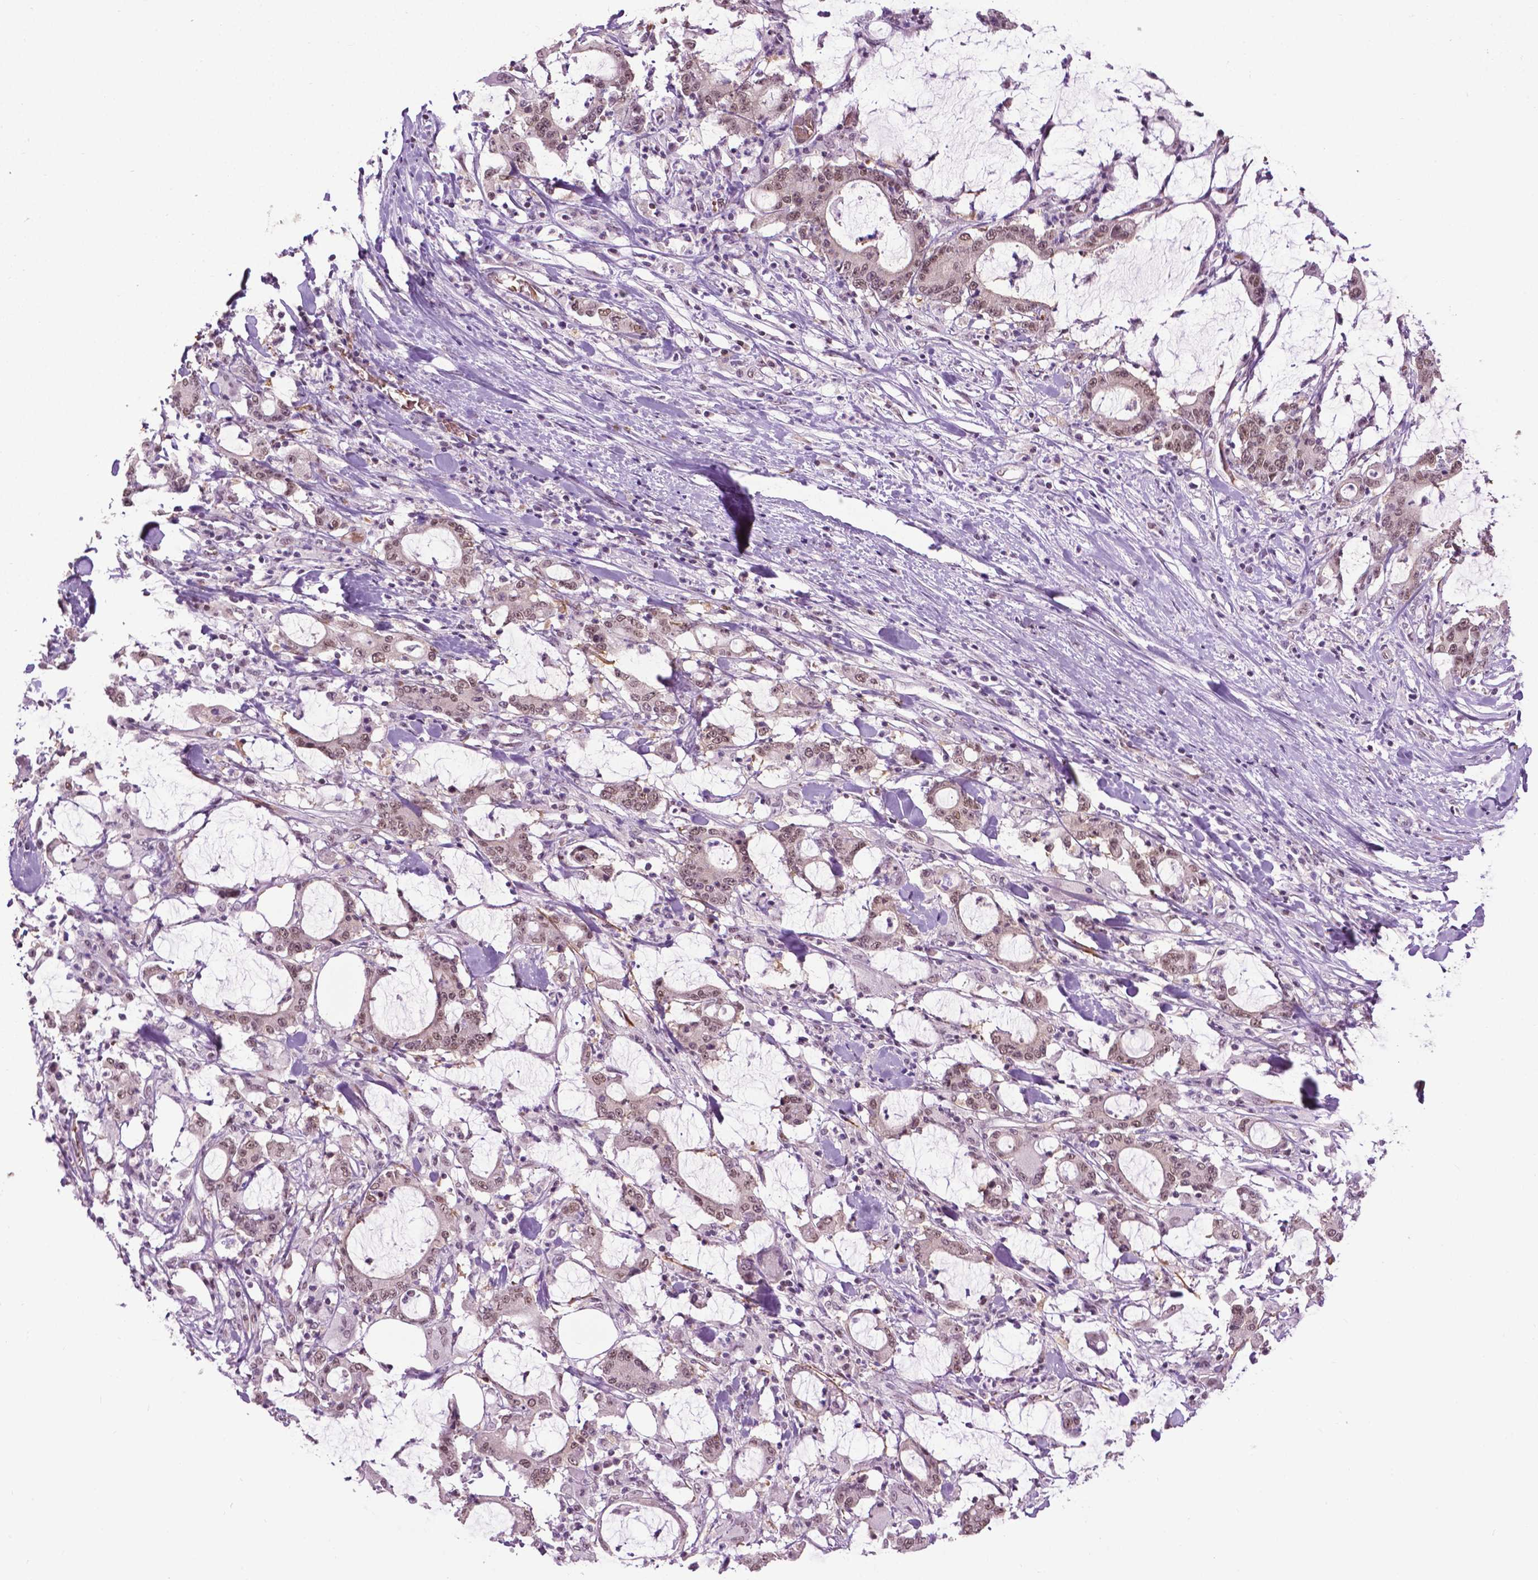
{"staining": {"intensity": "weak", "quantity": ">75%", "location": "nuclear"}, "tissue": "stomach cancer", "cell_type": "Tumor cells", "image_type": "cancer", "snomed": [{"axis": "morphology", "description": "Adenocarcinoma, NOS"}, {"axis": "topography", "description": "Stomach, upper"}], "caption": "This histopathology image demonstrates IHC staining of stomach adenocarcinoma, with low weak nuclear staining in approximately >75% of tumor cells.", "gene": "UBQLN4", "patient": {"sex": "male", "age": 68}}